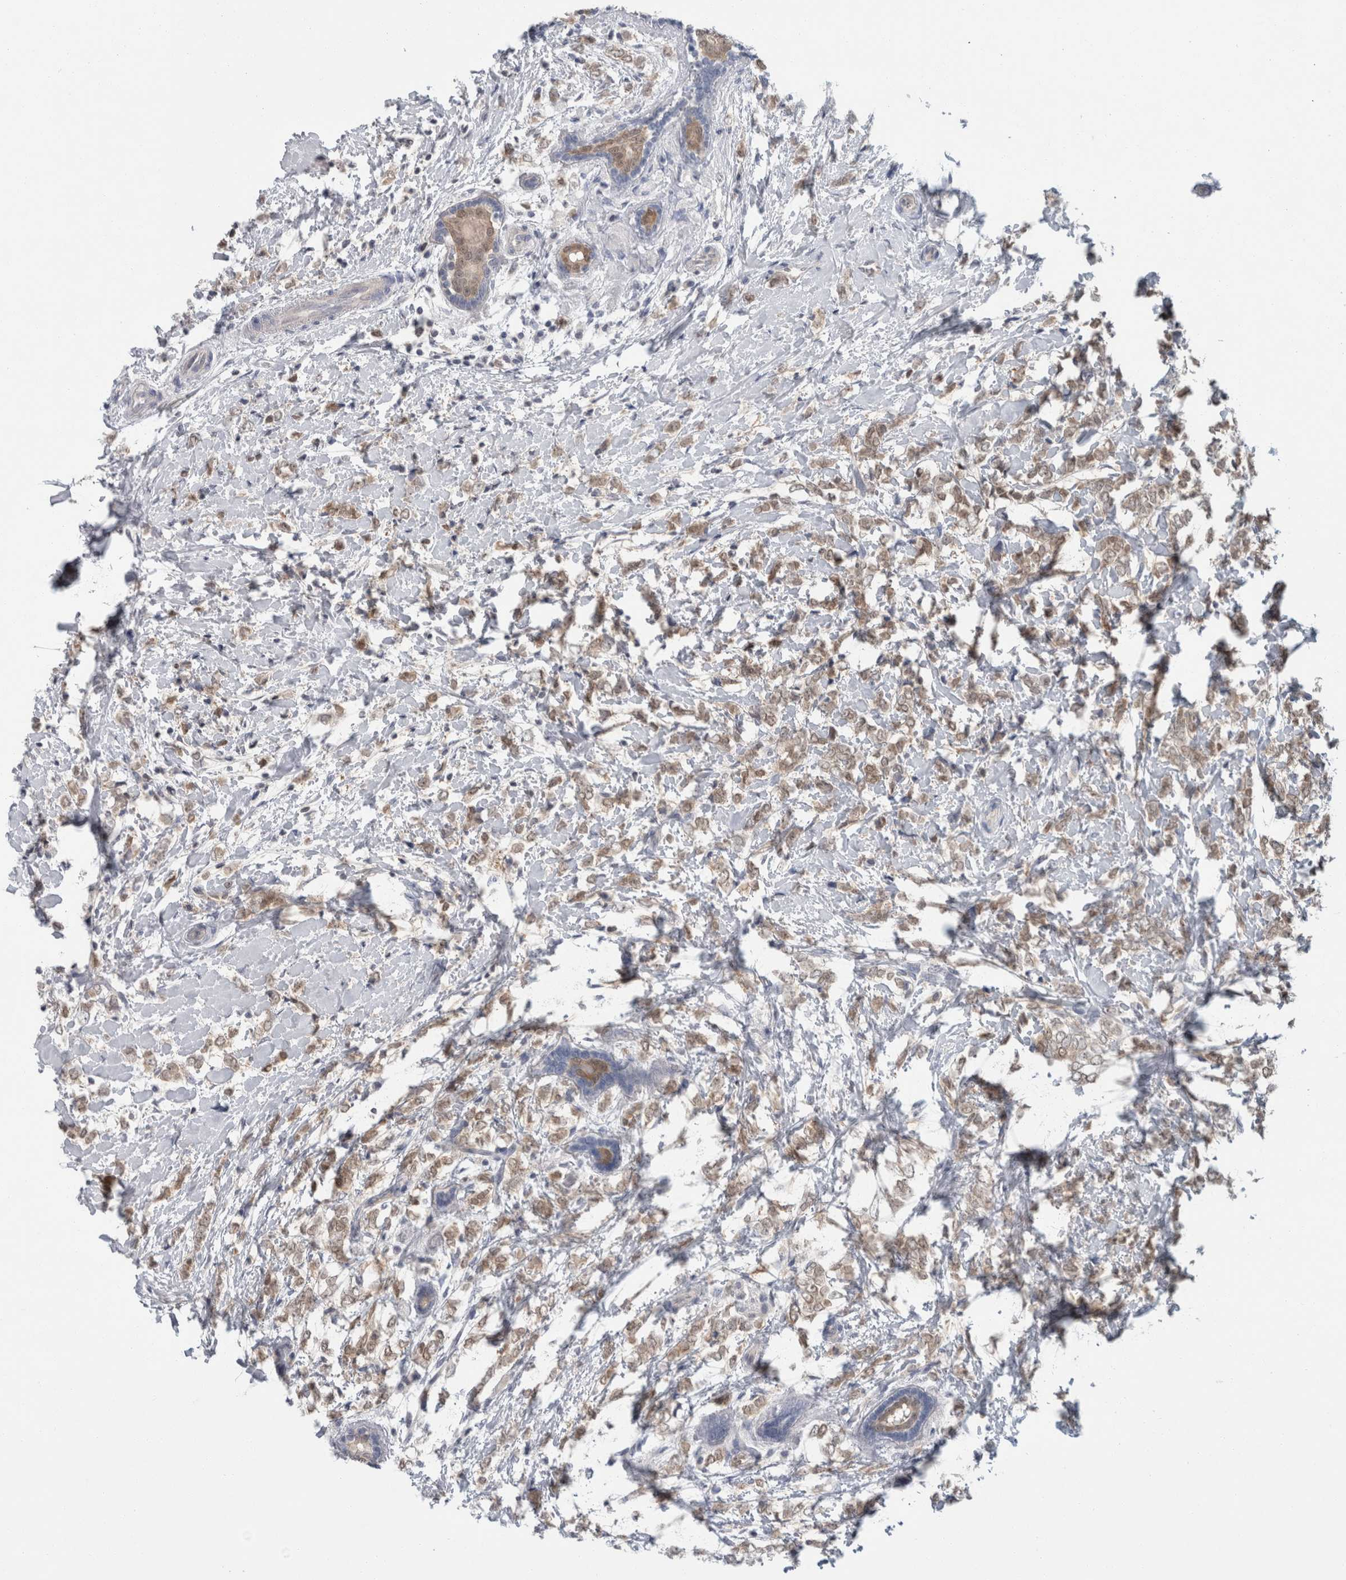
{"staining": {"intensity": "weak", "quantity": ">75%", "location": "cytoplasmic/membranous,nuclear"}, "tissue": "breast cancer", "cell_type": "Tumor cells", "image_type": "cancer", "snomed": [{"axis": "morphology", "description": "Normal tissue, NOS"}, {"axis": "morphology", "description": "Lobular carcinoma"}, {"axis": "topography", "description": "Breast"}], "caption": "Human breast cancer stained for a protein (brown) exhibits weak cytoplasmic/membranous and nuclear positive staining in approximately >75% of tumor cells.", "gene": "CASP6", "patient": {"sex": "female", "age": 47}}